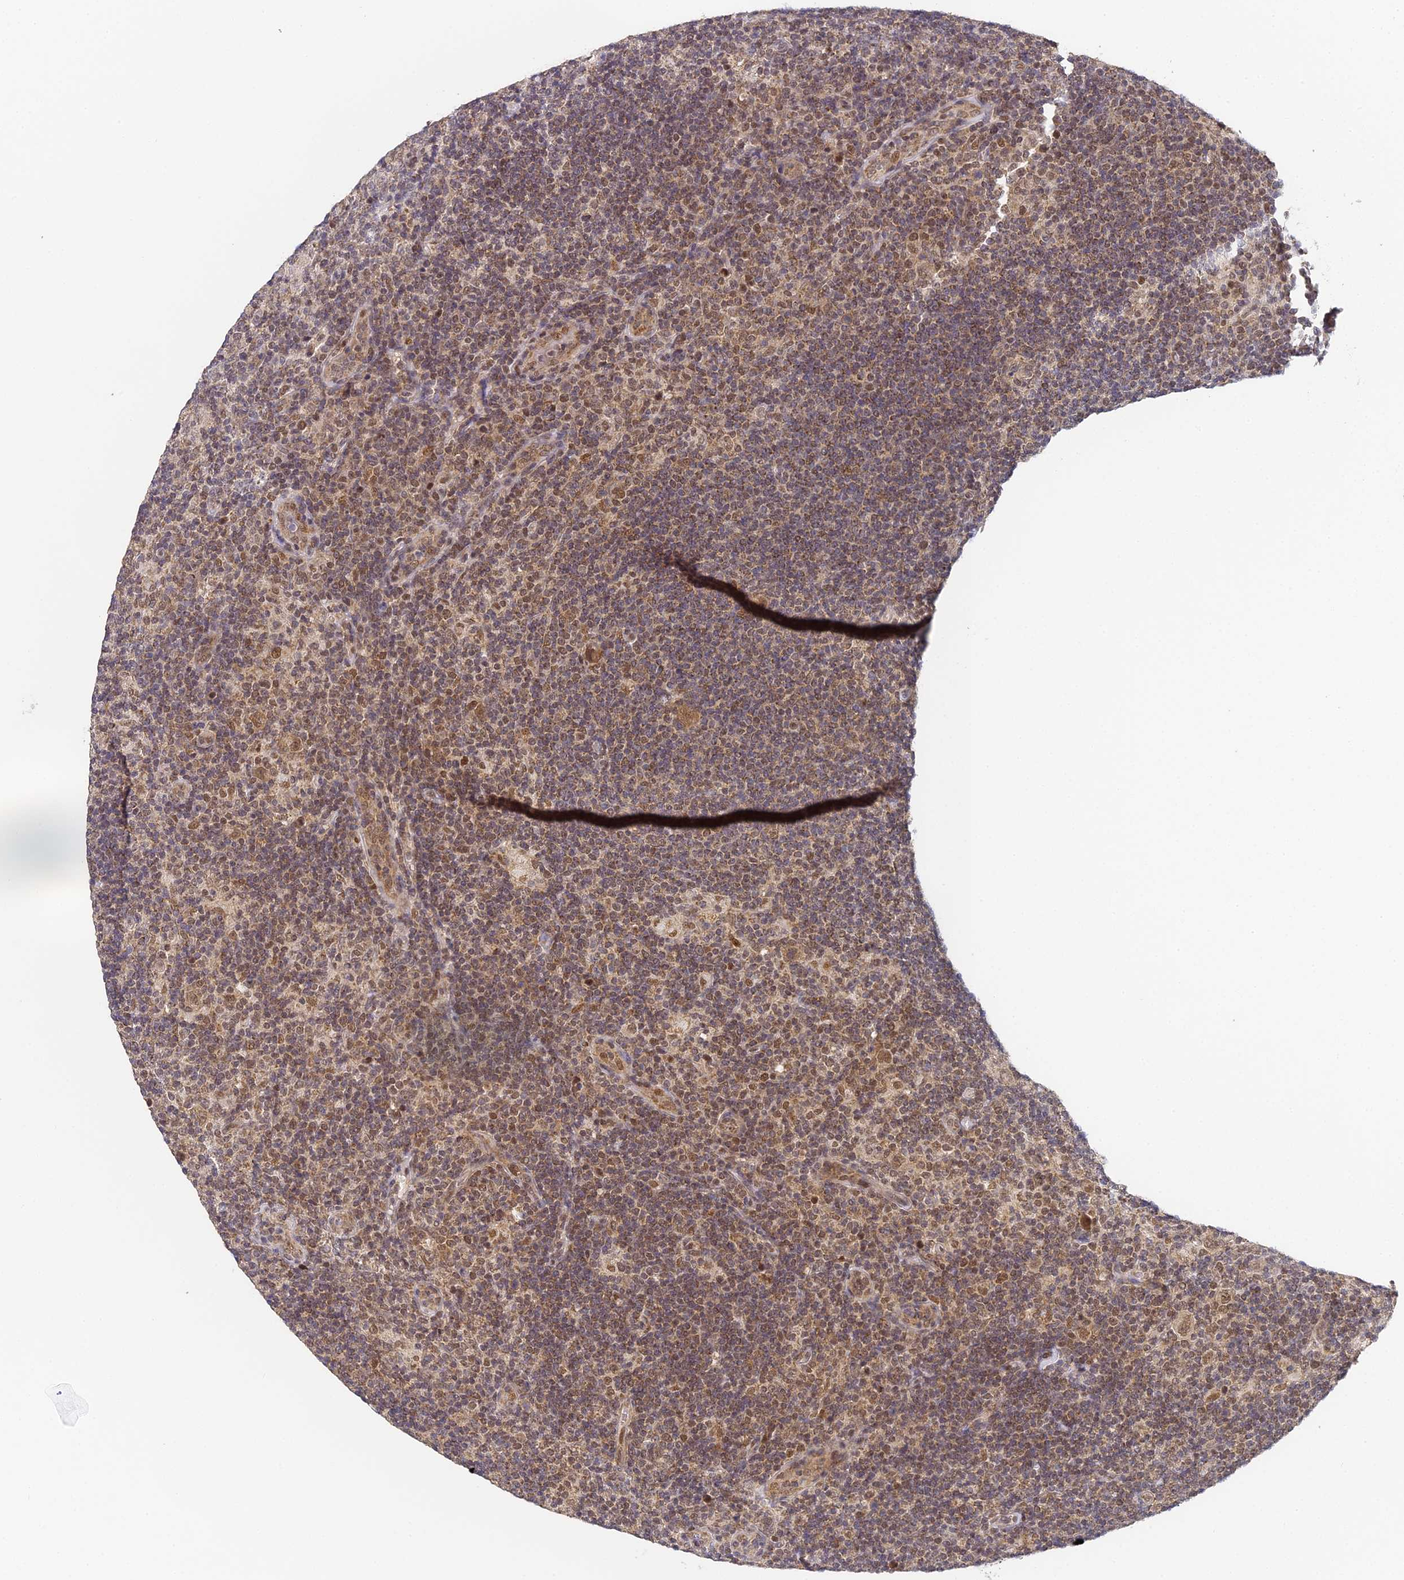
{"staining": {"intensity": "moderate", "quantity": ">75%", "location": "cytoplasmic/membranous,nuclear"}, "tissue": "lymphoma", "cell_type": "Tumor cells", "image_type": "cancer", "snomed": [{"axis": "morphology", "description": "Hodgkin's disease, NOS"}, {"axis": "topography", "description": "Lymph node"}], "caption": "Protein staining of Hodgkin's disease tissue demonstrates moderate cytoplasmic/membranous and nuclear staining in about >75% of tumor cells.", "gene": "DNAAF10", "patient": {"sex": "female", "age": 57}}